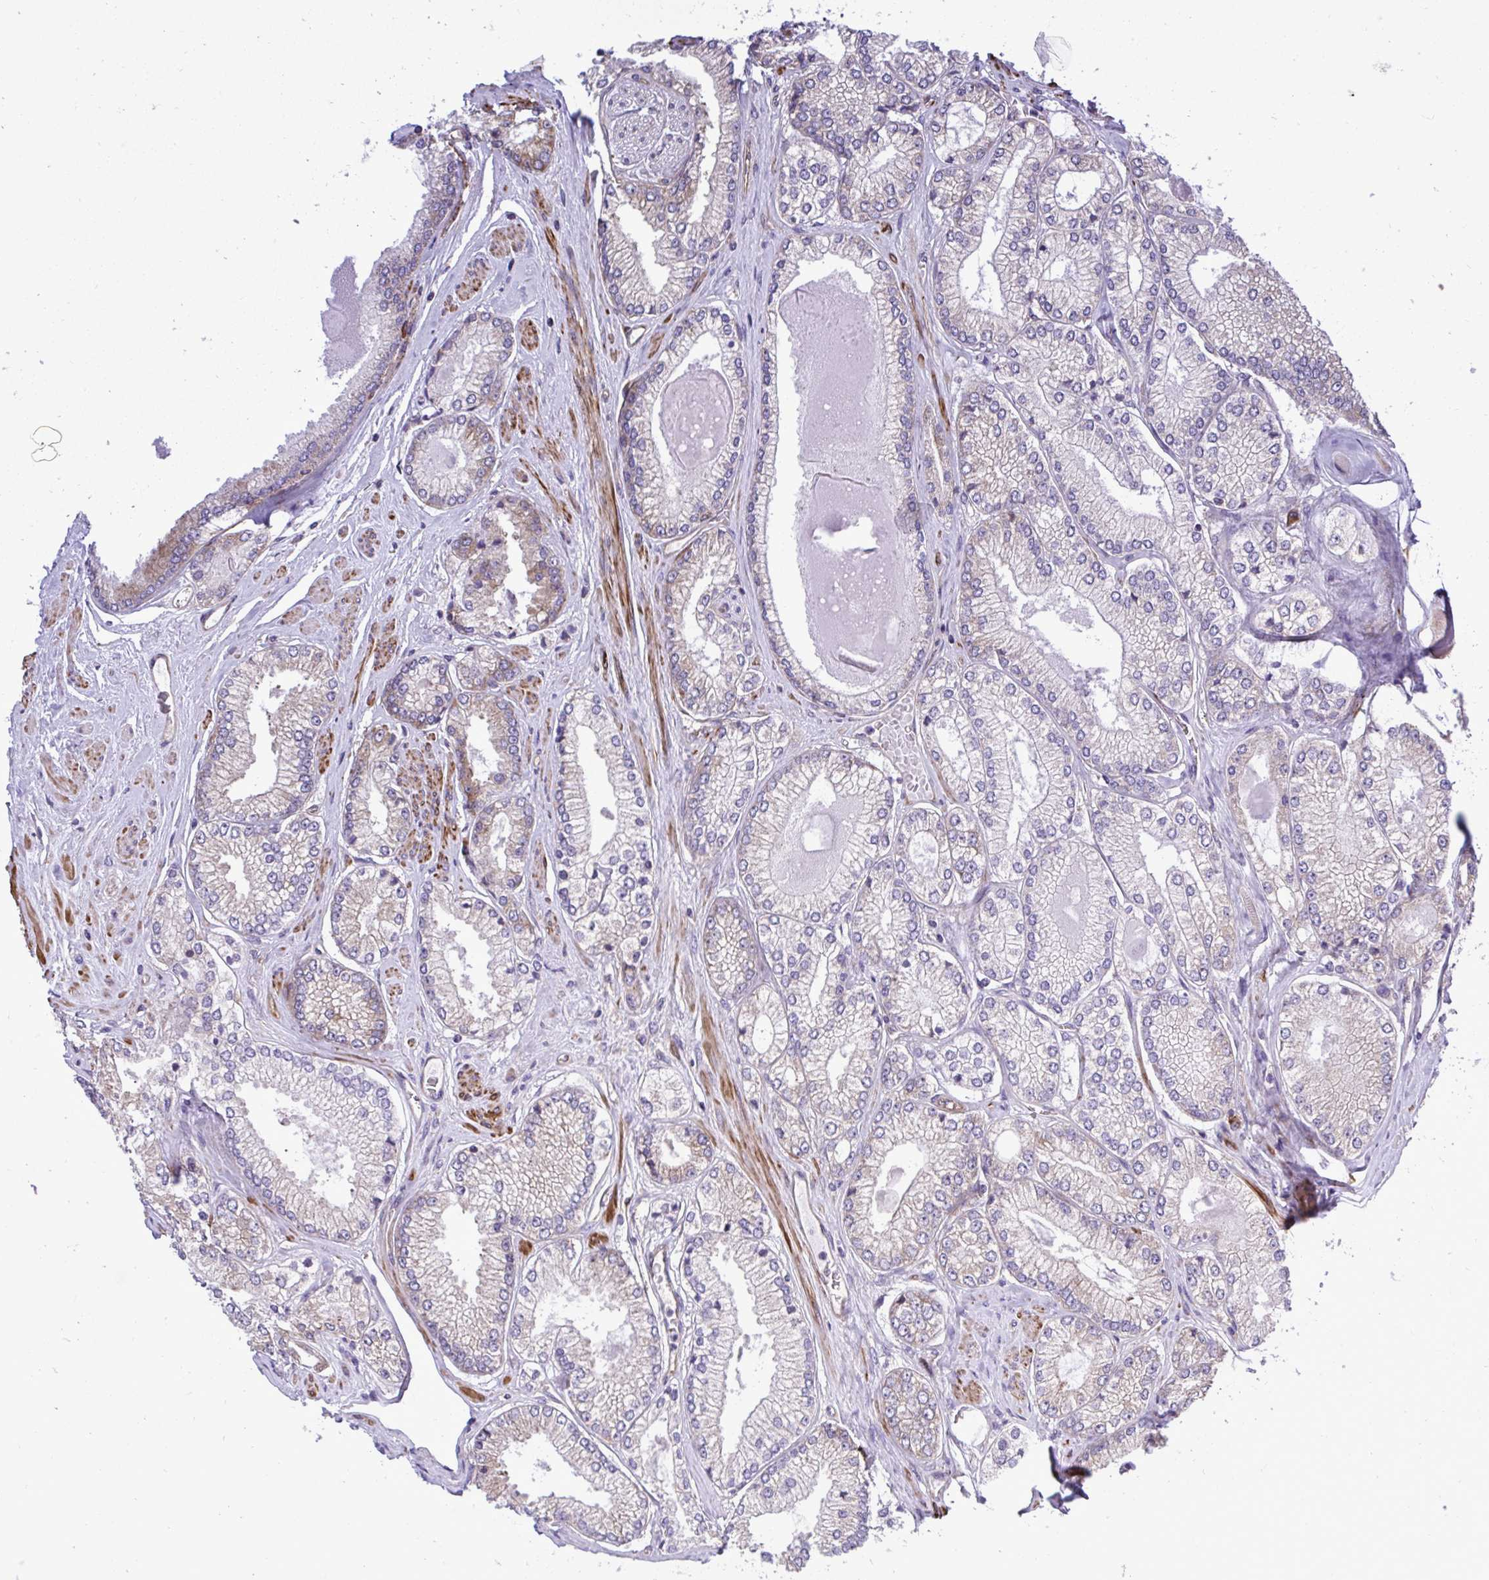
{"staining": {"intensity": "negative", "quantity": "none", "location": "none"}, "tissue": "prostate cancer", "cell_type": "Tumor cells", "image_type": "cancer", "snomed": [{"axis": "morphology", "description": "Adenocarcinoma, Low grade"}, {"axis": "topography", "description": "Prostate"}], "caption": "Immunohistochemical staining of low-grade adenocarcinoma (prostate) exhibits no significant staining in tumor cells.", "gene": "RPS15", "patient": {"sex": "male", "age": 67}}